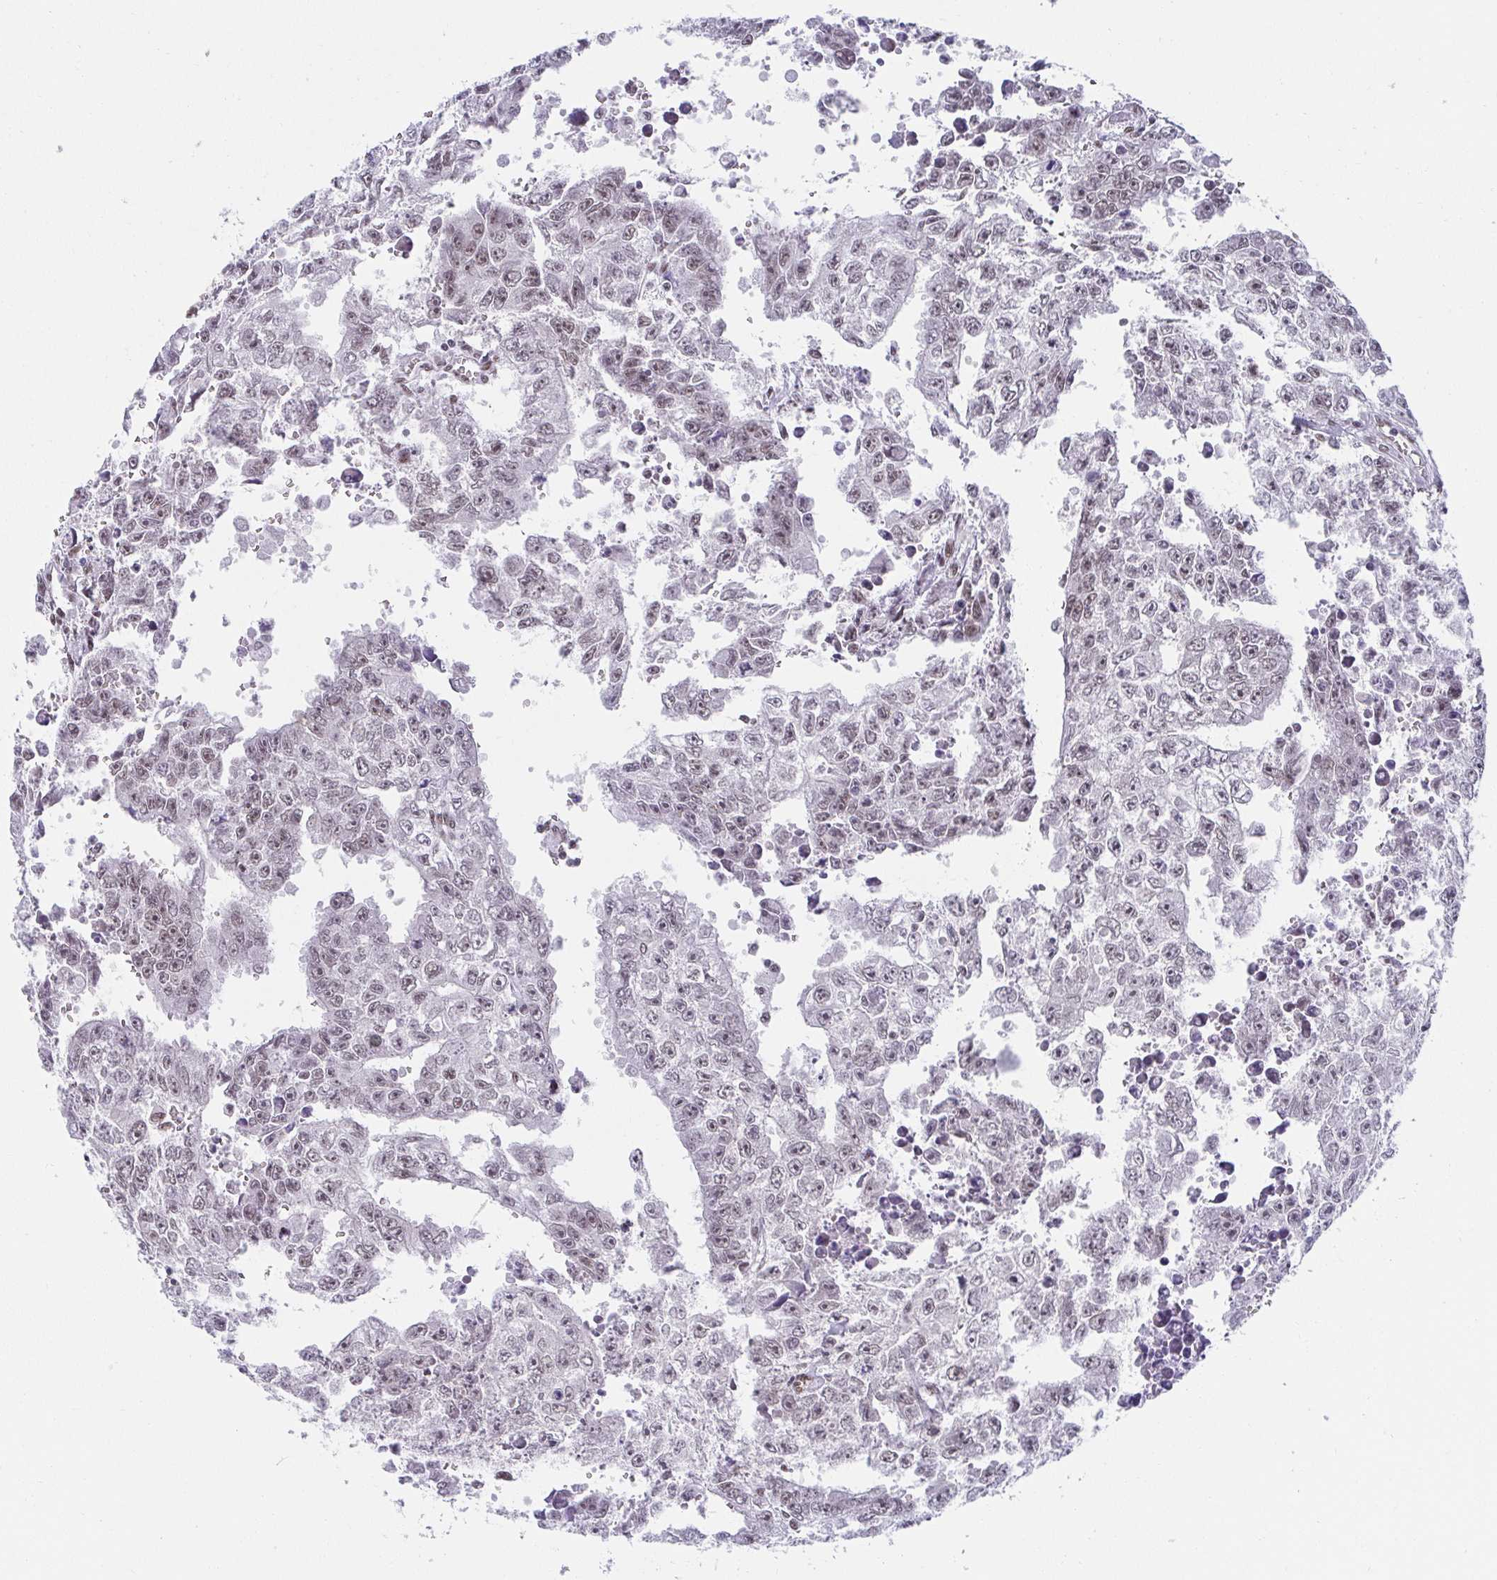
{"staining": {"intensity": "moderate", "quantity": "25%-75%", "location": "nuclear"}, "tissue": "testis cancer", "cell_type": "Tumor cells", "image_type": "cancer", "snomed": [{"axis": "morphology", "description": "Carcinoma, Embryonal, NOS"}, {"axis": "morphology", "description": "Teratoma, malignant, NOS"}, {"axis": "topography", "description": "Testis"}], "caption": "Testis cancer stained for a protein (brown) shows moderate nuclear positive positivity in about 25%-75% of tumor cells.", "gene": "SLC7A10", "patient": {"sex": "male", "age": 24}}